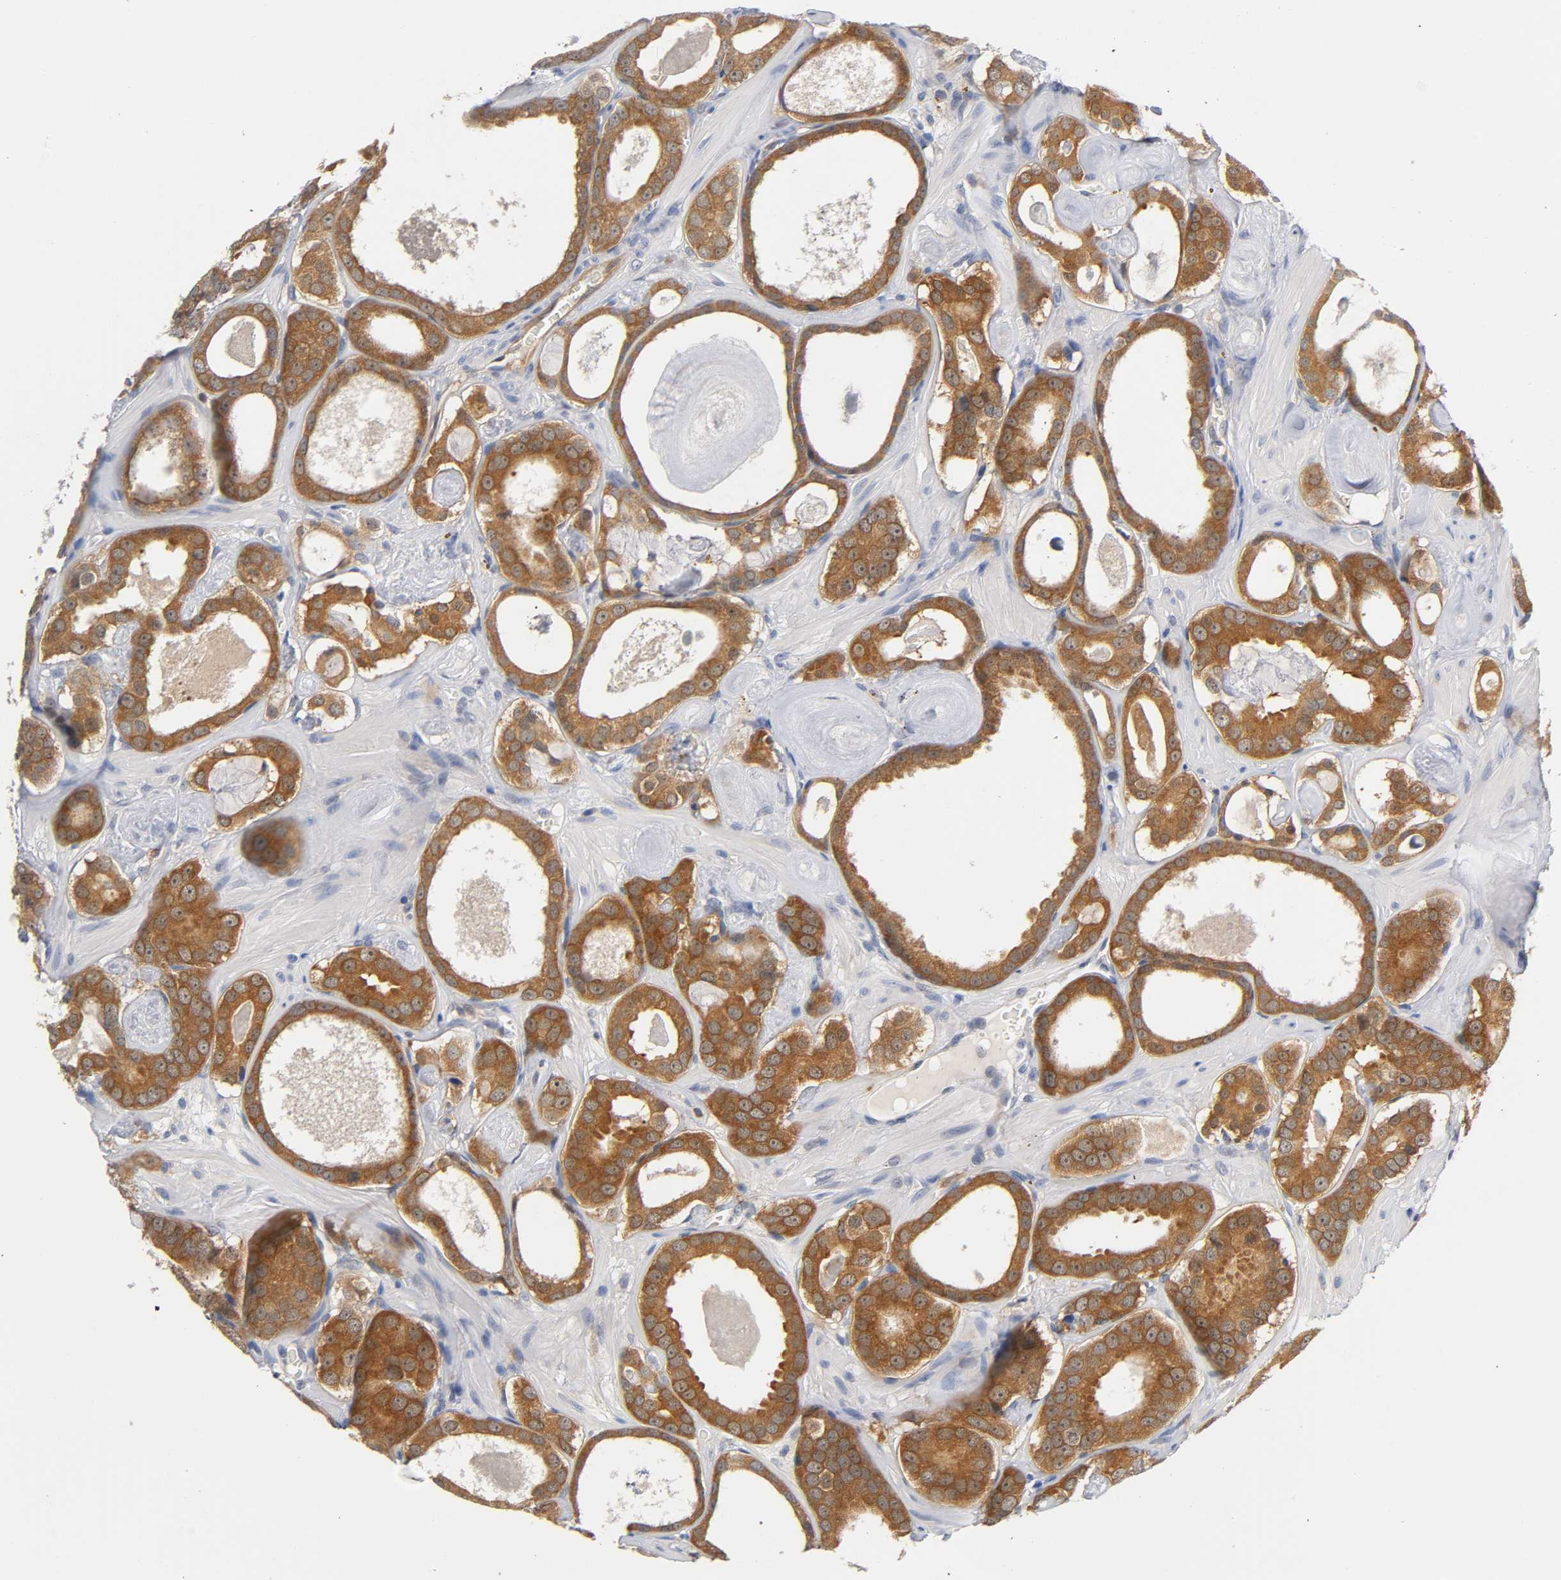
{"staining": {"intensity": "strong", "quantity": ">75%", "location": "cytoplasmic/membranous"}, "tissue": "prostate cancer", "cell_type": "Tumor cells", "image_type": "cancer", "snomed": [{"axis": "morphology", "description": "Adenocarcinoma, Low grade"}, {"axis": "topography", "description": "Prostate"}], "caption": "Human prostate low-grade adenocarcinoma stained with a brown dye shows strong cytoplasmic/membranous positive positivity in approximately >75% of tumor cells.", "gene": "FYN", "patient": {"sex": "male", "age": 57}}